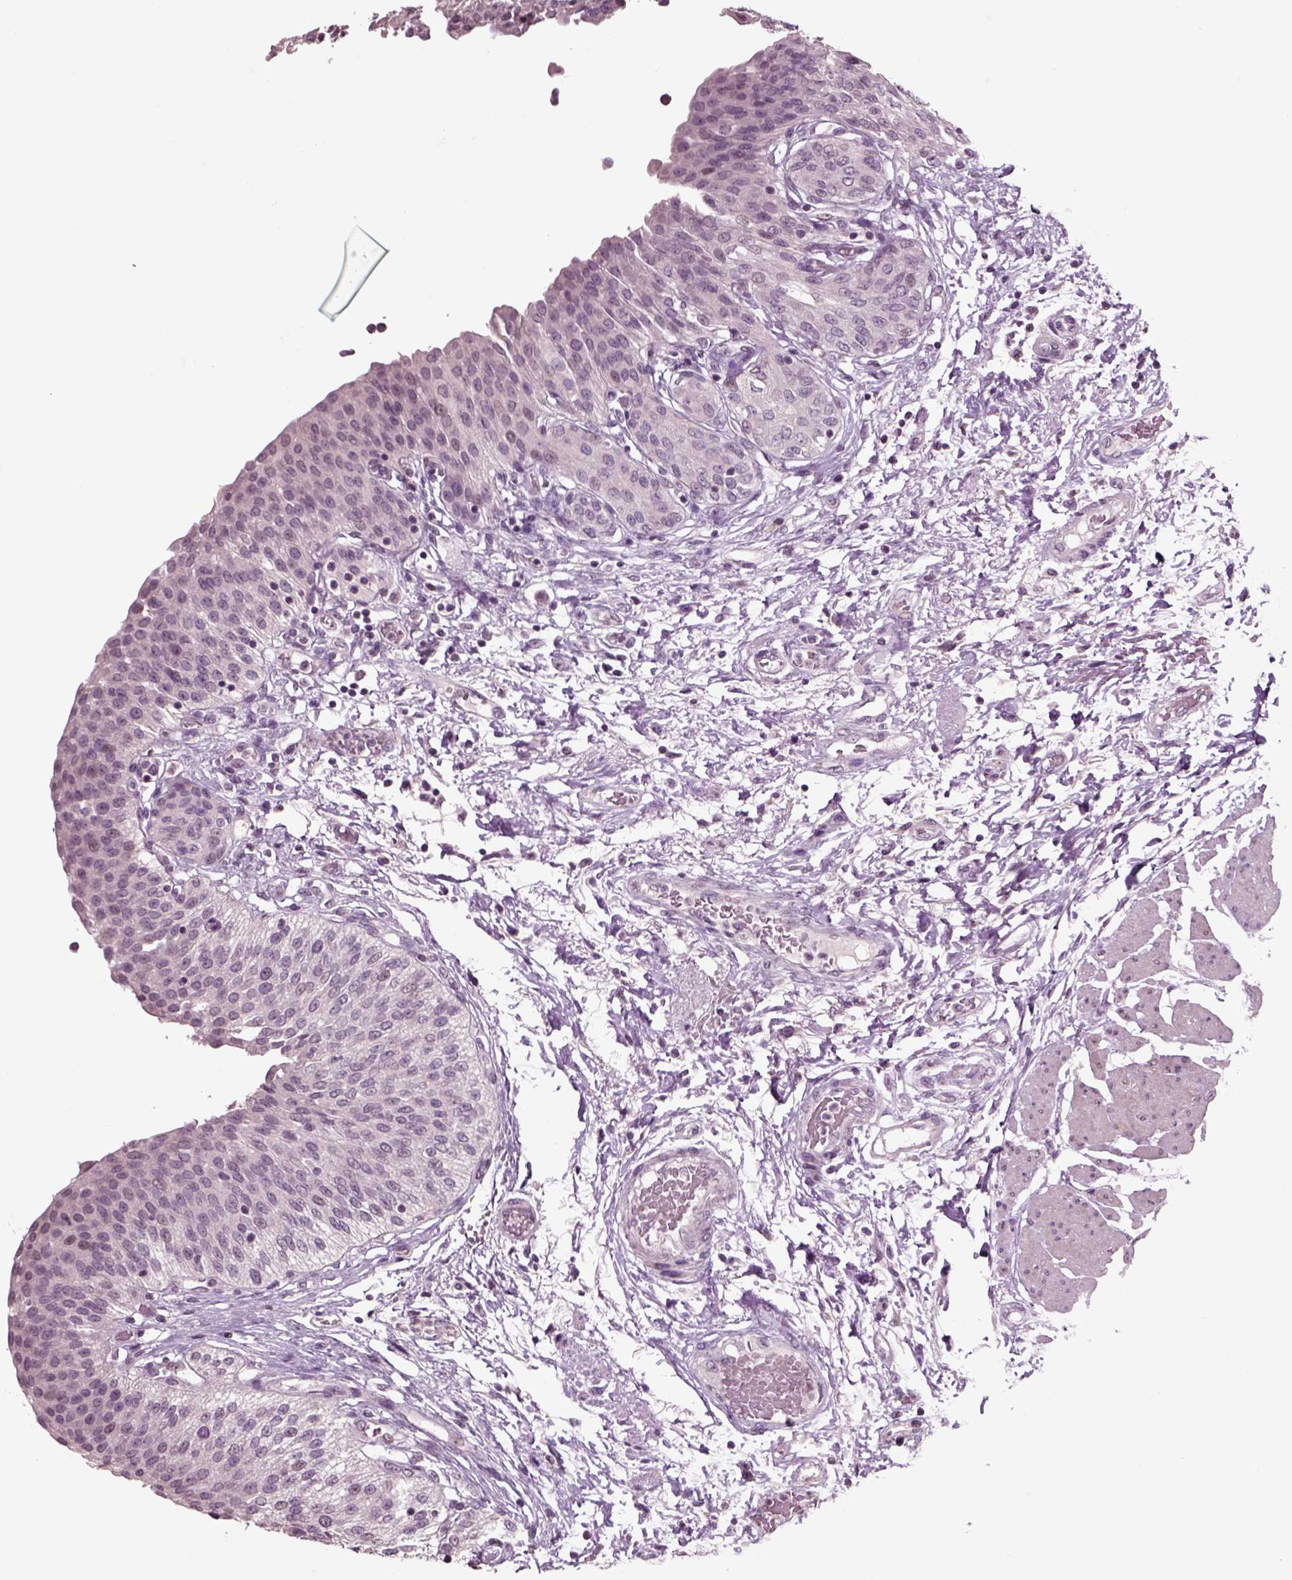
{"staining": {"intensity": "negative", "quantity": "none", "location": "none"}, "tissue": "urinary bladder", "cell_type": "Urothelial cells", "image_type": "normal", "snomed": [{"axis": "morphology", "description": "Normal tissue, NOS"}, {"axis": "morphology", "description": "Metaplasia, NOS"}, {"axis": "topography", "description": "Urinary bladder"}], "caption": "Immunohistochemical staining of benign urinary bladder displays no significant staining in urothelial cells. (DAB (3,3'-diaminobenzidine) IHC, high magnification).", "gene": "CHGB", "patient": {"sex": "male", "age": 68}}